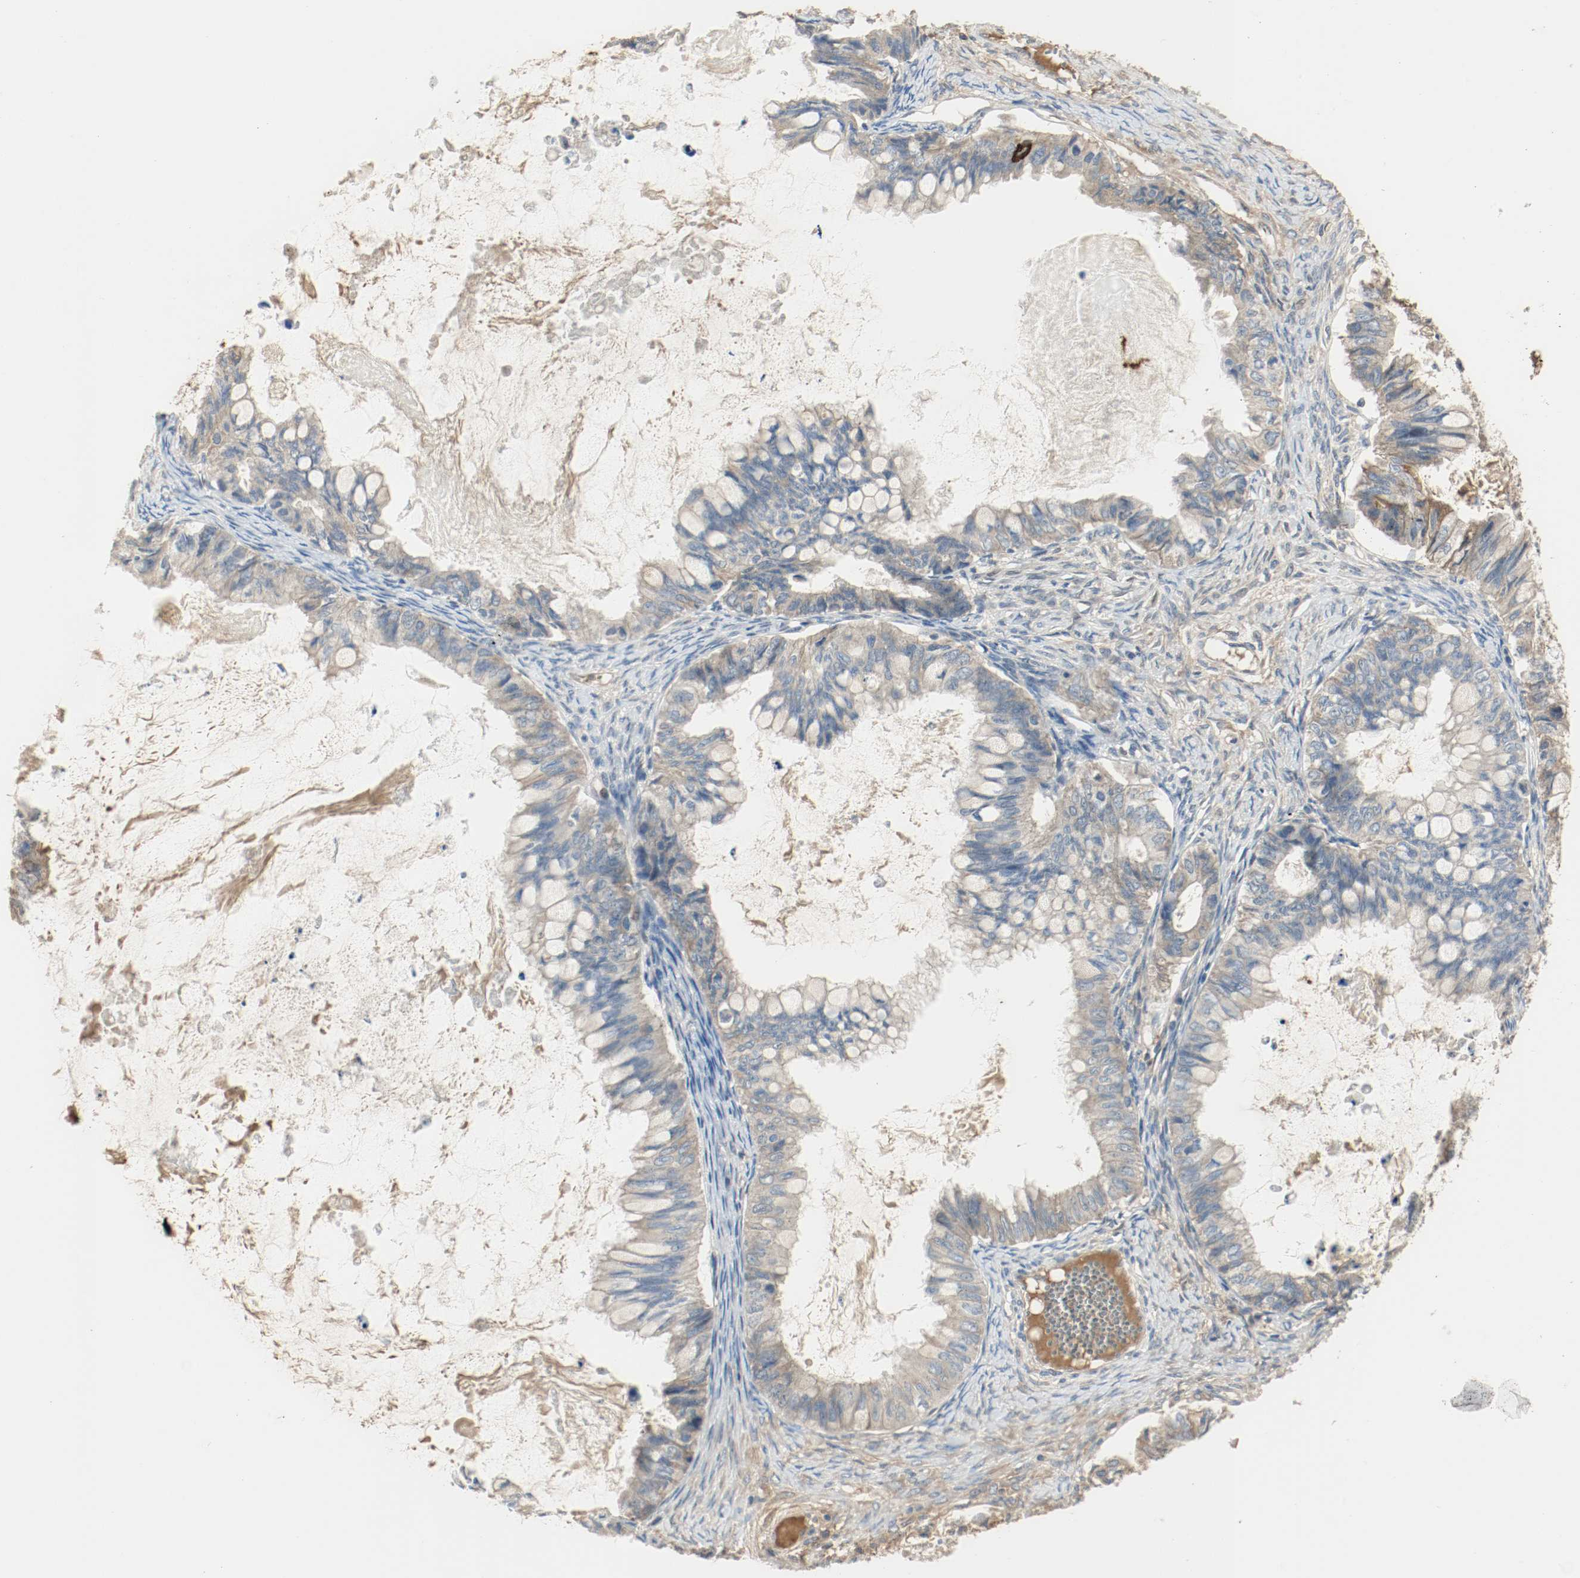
{"staining": {"intensity": "weak", "quantity": ">75%", "location": "cytoplasmic/membranous"}, "tissue": "ovarian cancer", "cell_type": "Tumor cells", "image_type": "cancer", "snomed": [{"axis": "morphology", "description": "Cystadenocarcinoma, mucinous, NOS"}, {"axis": "topography", "description": "Ovary"}], "caption": "This micrograph shows ovarian mucinous cystadenocarcinoma stained with immunohistochemistry (IHC) to label a protein in brown. The cytoplasmic/membranous of tumor cells show weak positivity for the protein. Nuclei are counter-stained blue.", "gene": "MELTF", "patient": {"sex": "female", "age": 80}}